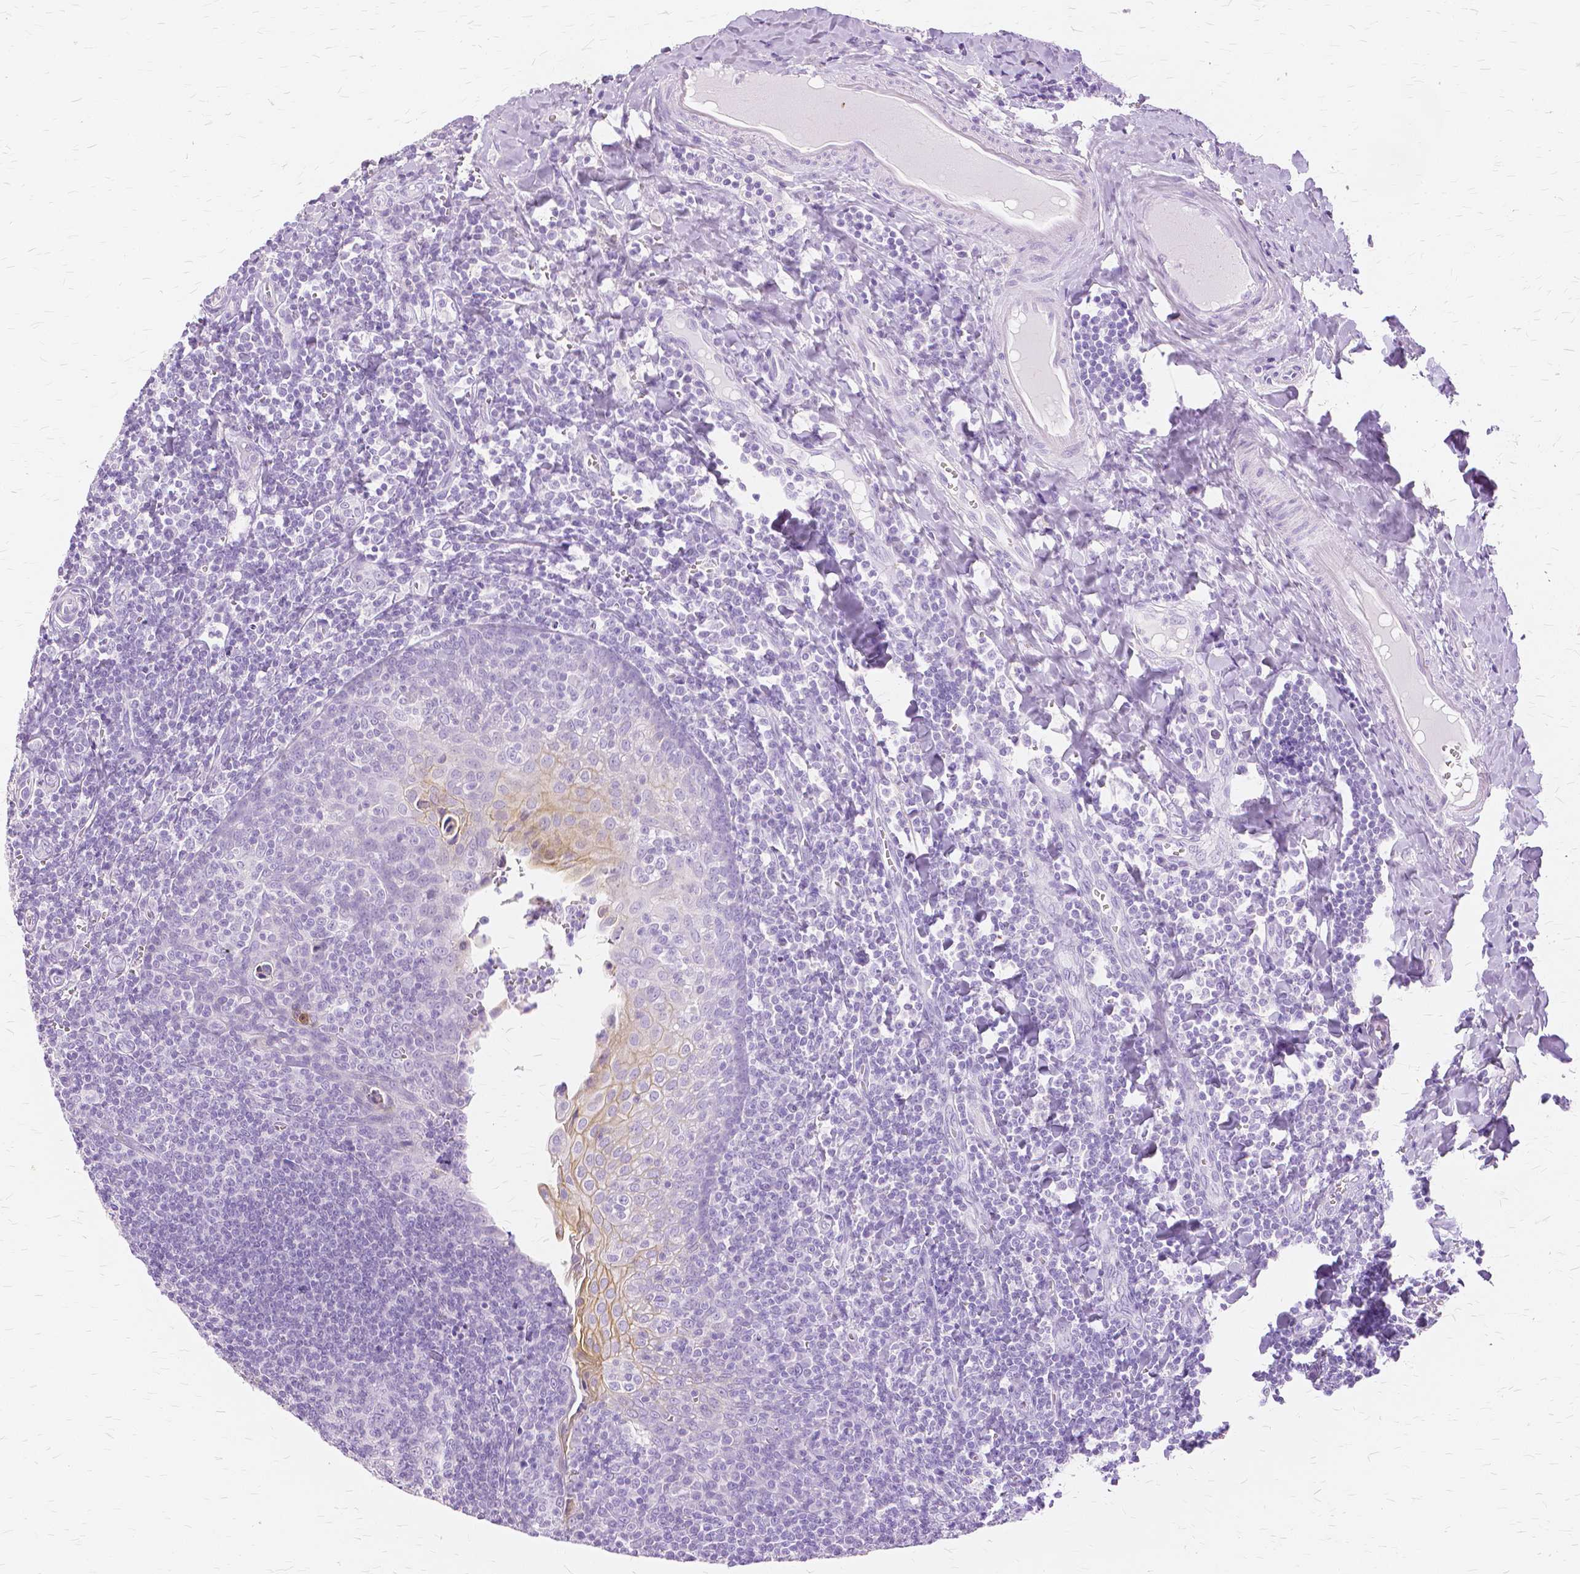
{"staining": {"intensity": "negative", "quantity": "none", "location": "none"}, "tissue": "tonsil", "cell_type": "Germinal center cells", "image_type": "normal", "snomed": [{"axis": "morphology", "description": "Normal tissue, NOS"}, {"axis": "morphology", "description": "Inflammation, NOS"}, {"axis": "topography", "description": "Tonsil"}], "caption": "IHC of benign tonsil displays no expression in germinal center cells.", "gene": "TGM1", "patient": {"sex": "female", "age": 31}}